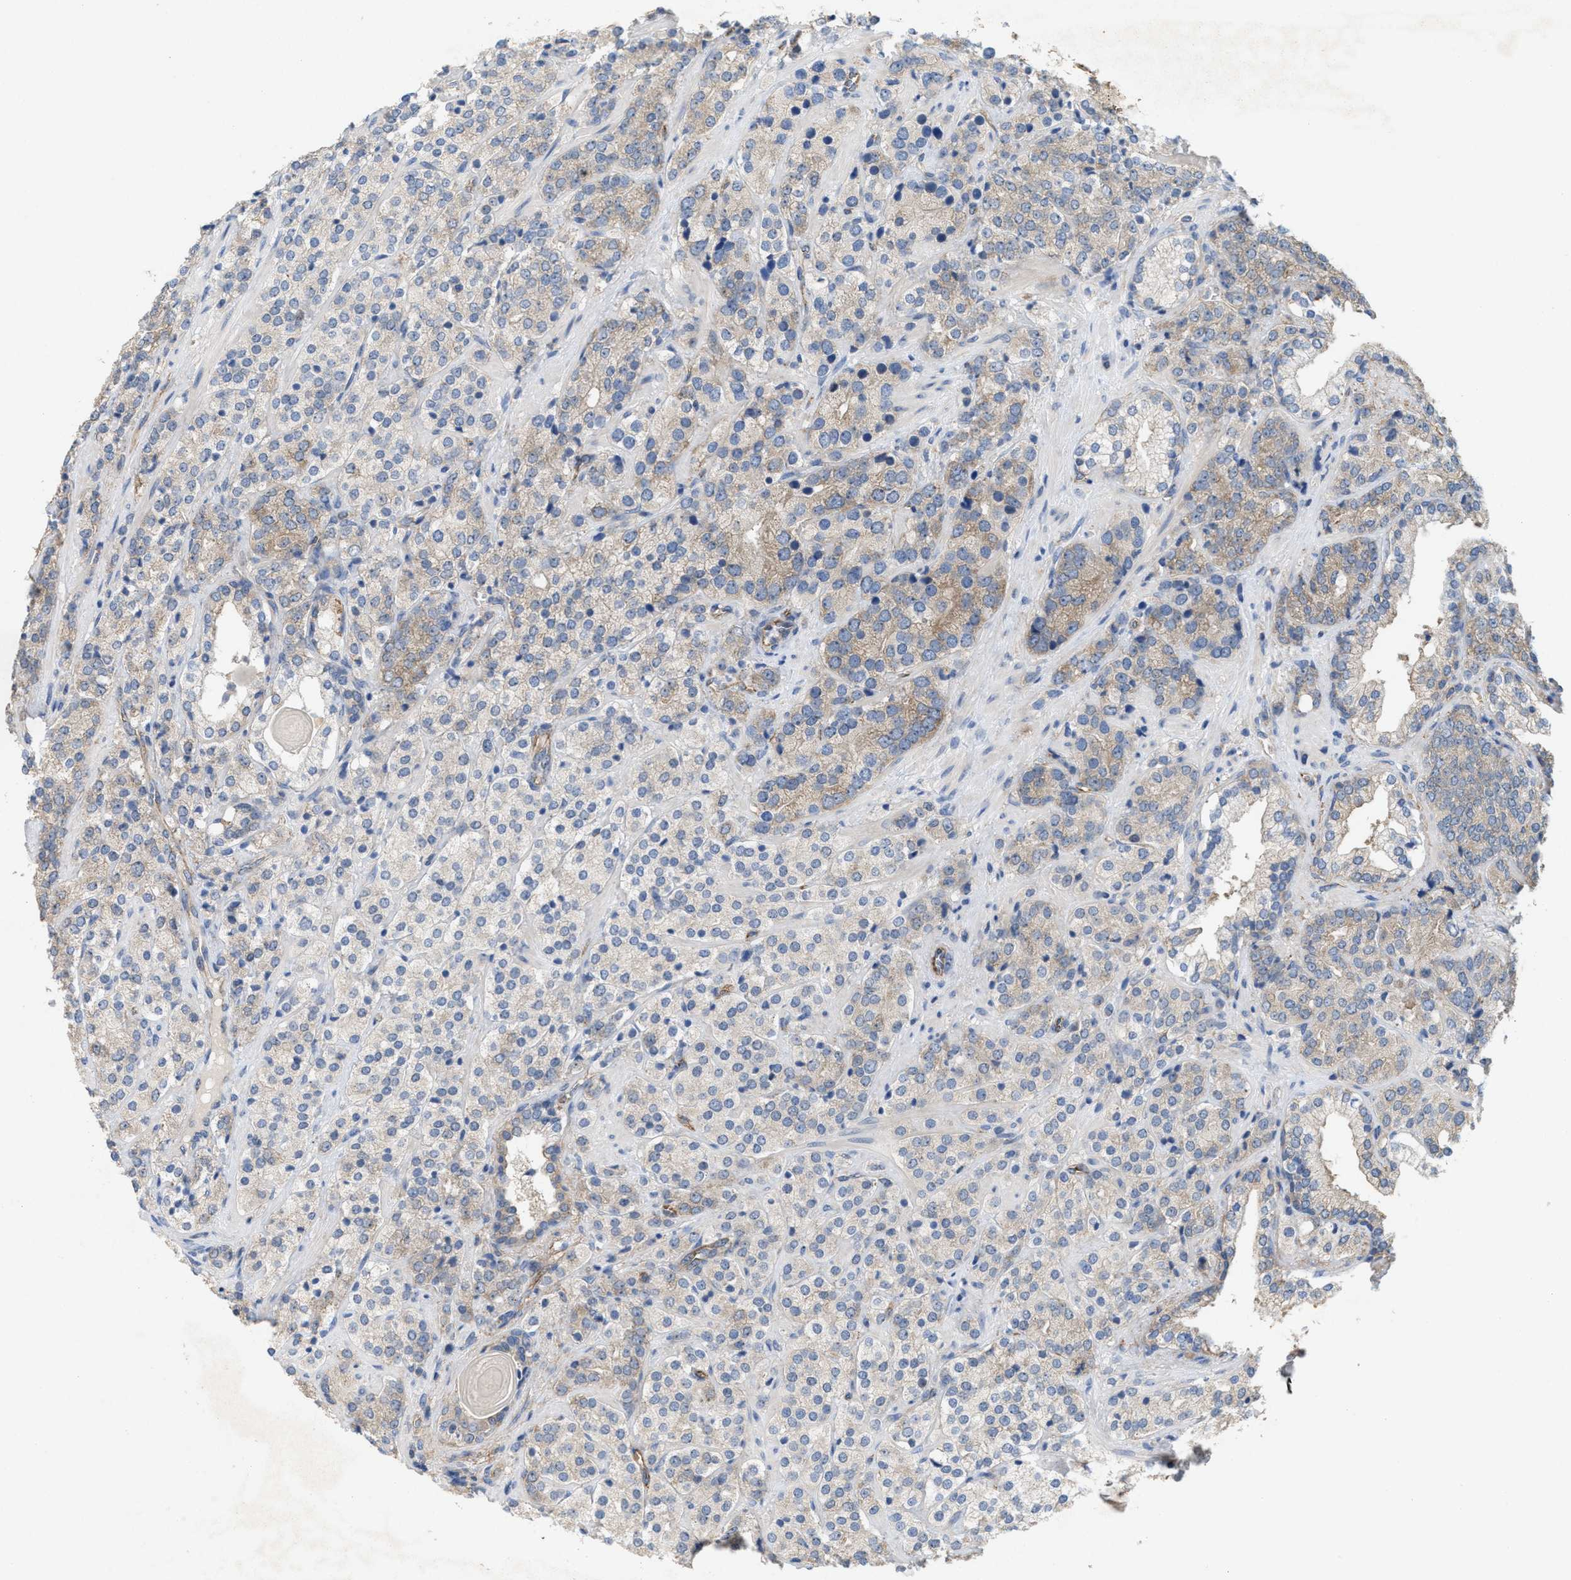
{"staining": {"intensity": "moderate", "quantity": ">75%", "location": "cytoplasmic/membranous"}, "tissue": "prostate cancer", "cell_type": "Tumor cells", "image_type": "cancer", "snomed": [{"axis": "morphology", "description": "Adenocarcinoma, High grade"}, {"axis": "topography", "description": "Prostate"}], "caption": "There is medium levels of moderate cytoplasmic/membranous expression in tumor cells of adenocarcinoma (high-grade) (prostate), as demonstrated by immunohistochemical staining (brown color).", "gene": "UBAP2", "patient": {"sex": "male", "age": 71}}